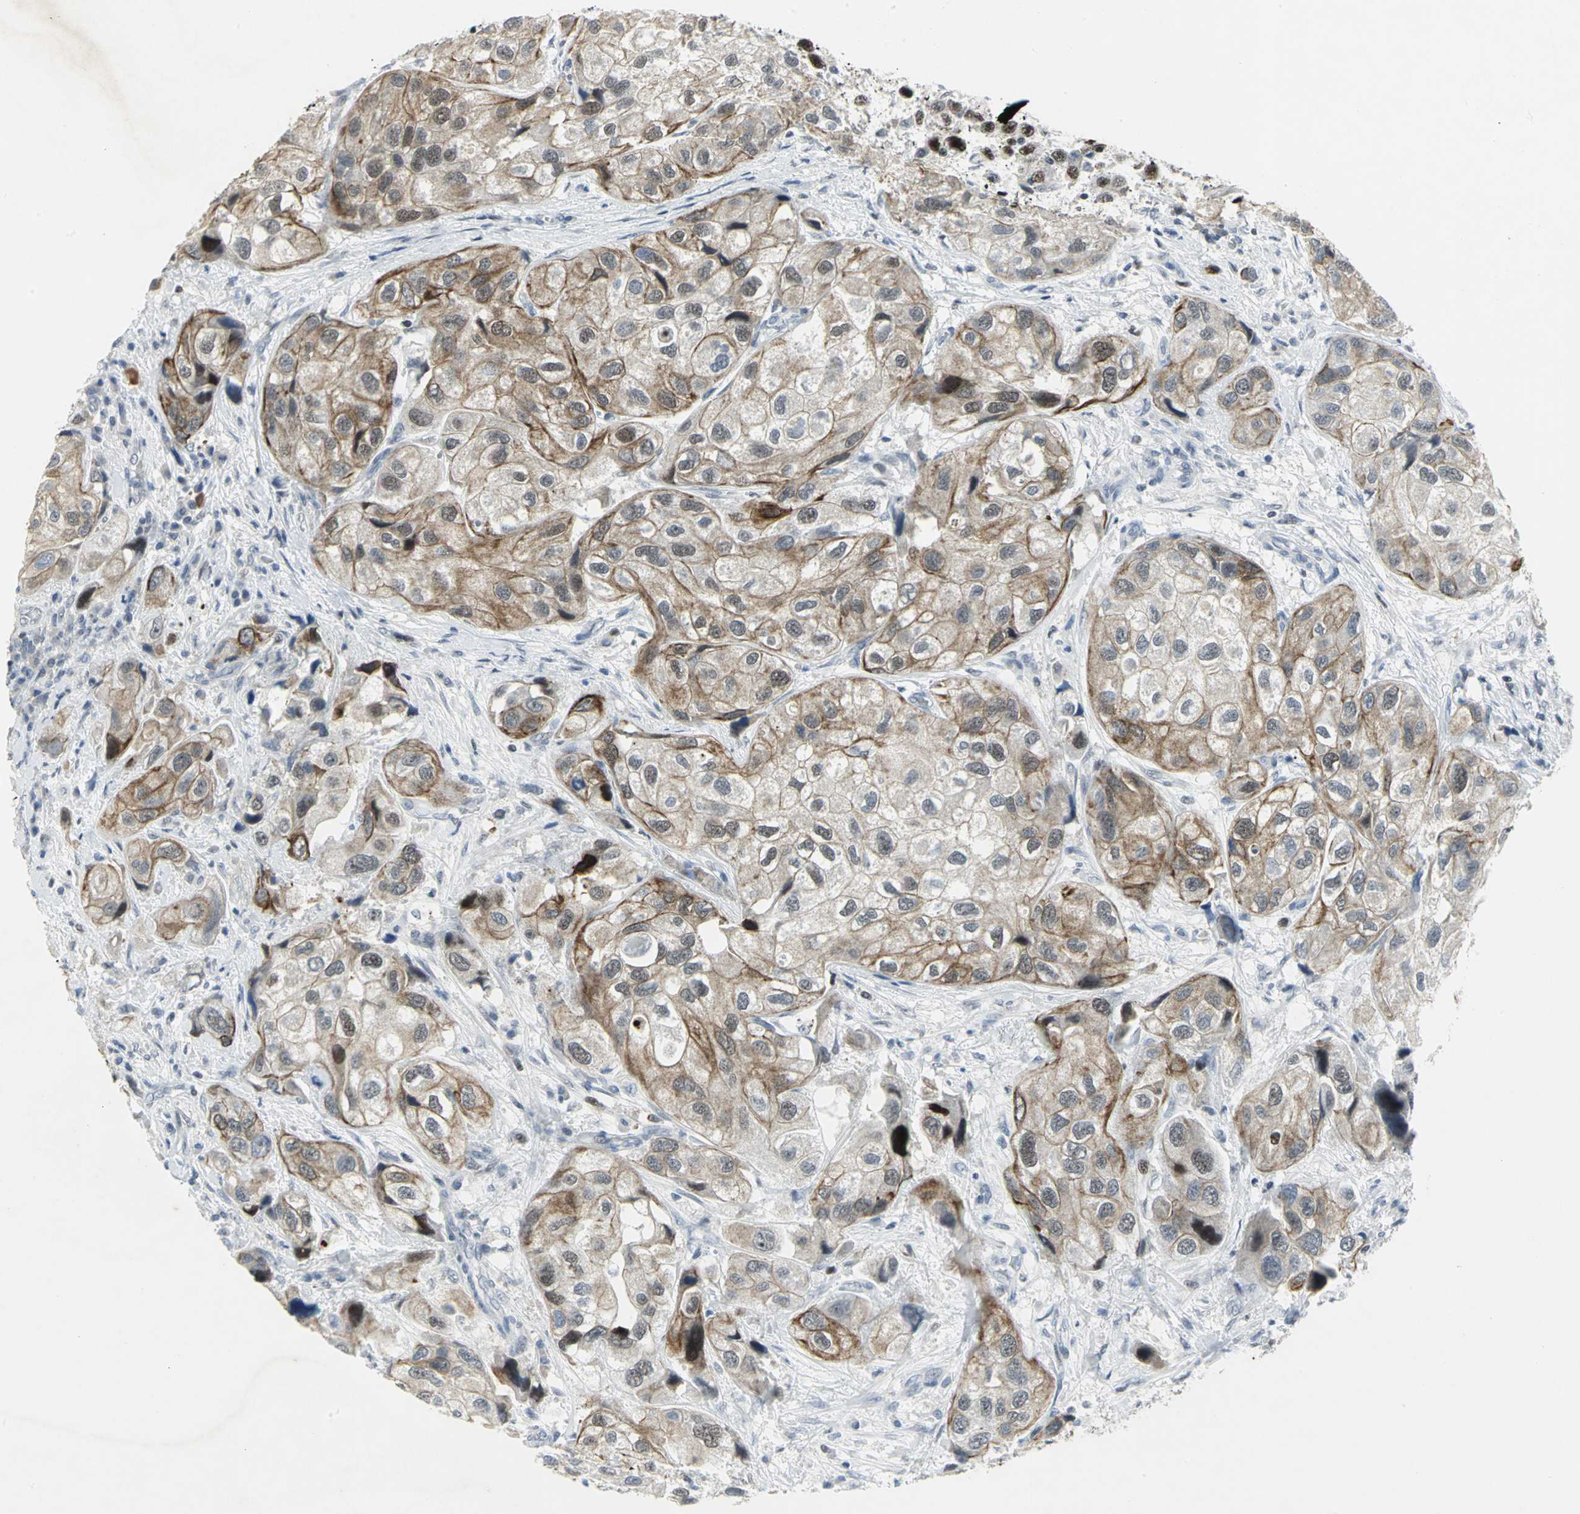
{"staining": {"intensity": "moderate", "quantity": ">75%", "location": "cytoplasmic/membranous"}, "tissue": "urothelial cancer", "cell_type": "Tumor cells", "image_type": "cancer", "snomed": [{"axis": "morphology", "description": "Urothelial carcinoma, High grade"}, {"axis": "topography", "description": "Urinary bladder"}], "caption": "Urothelial cancer tissue demonstrates moderate cytoplasmic/membranous staining in about >75% of tumor cells Immunohistochemistry (ihc) stains the protein in brown and the nuclei are stained blue.", "gene": "RPA1", "patient": {"sex": "female", "age": 64}}